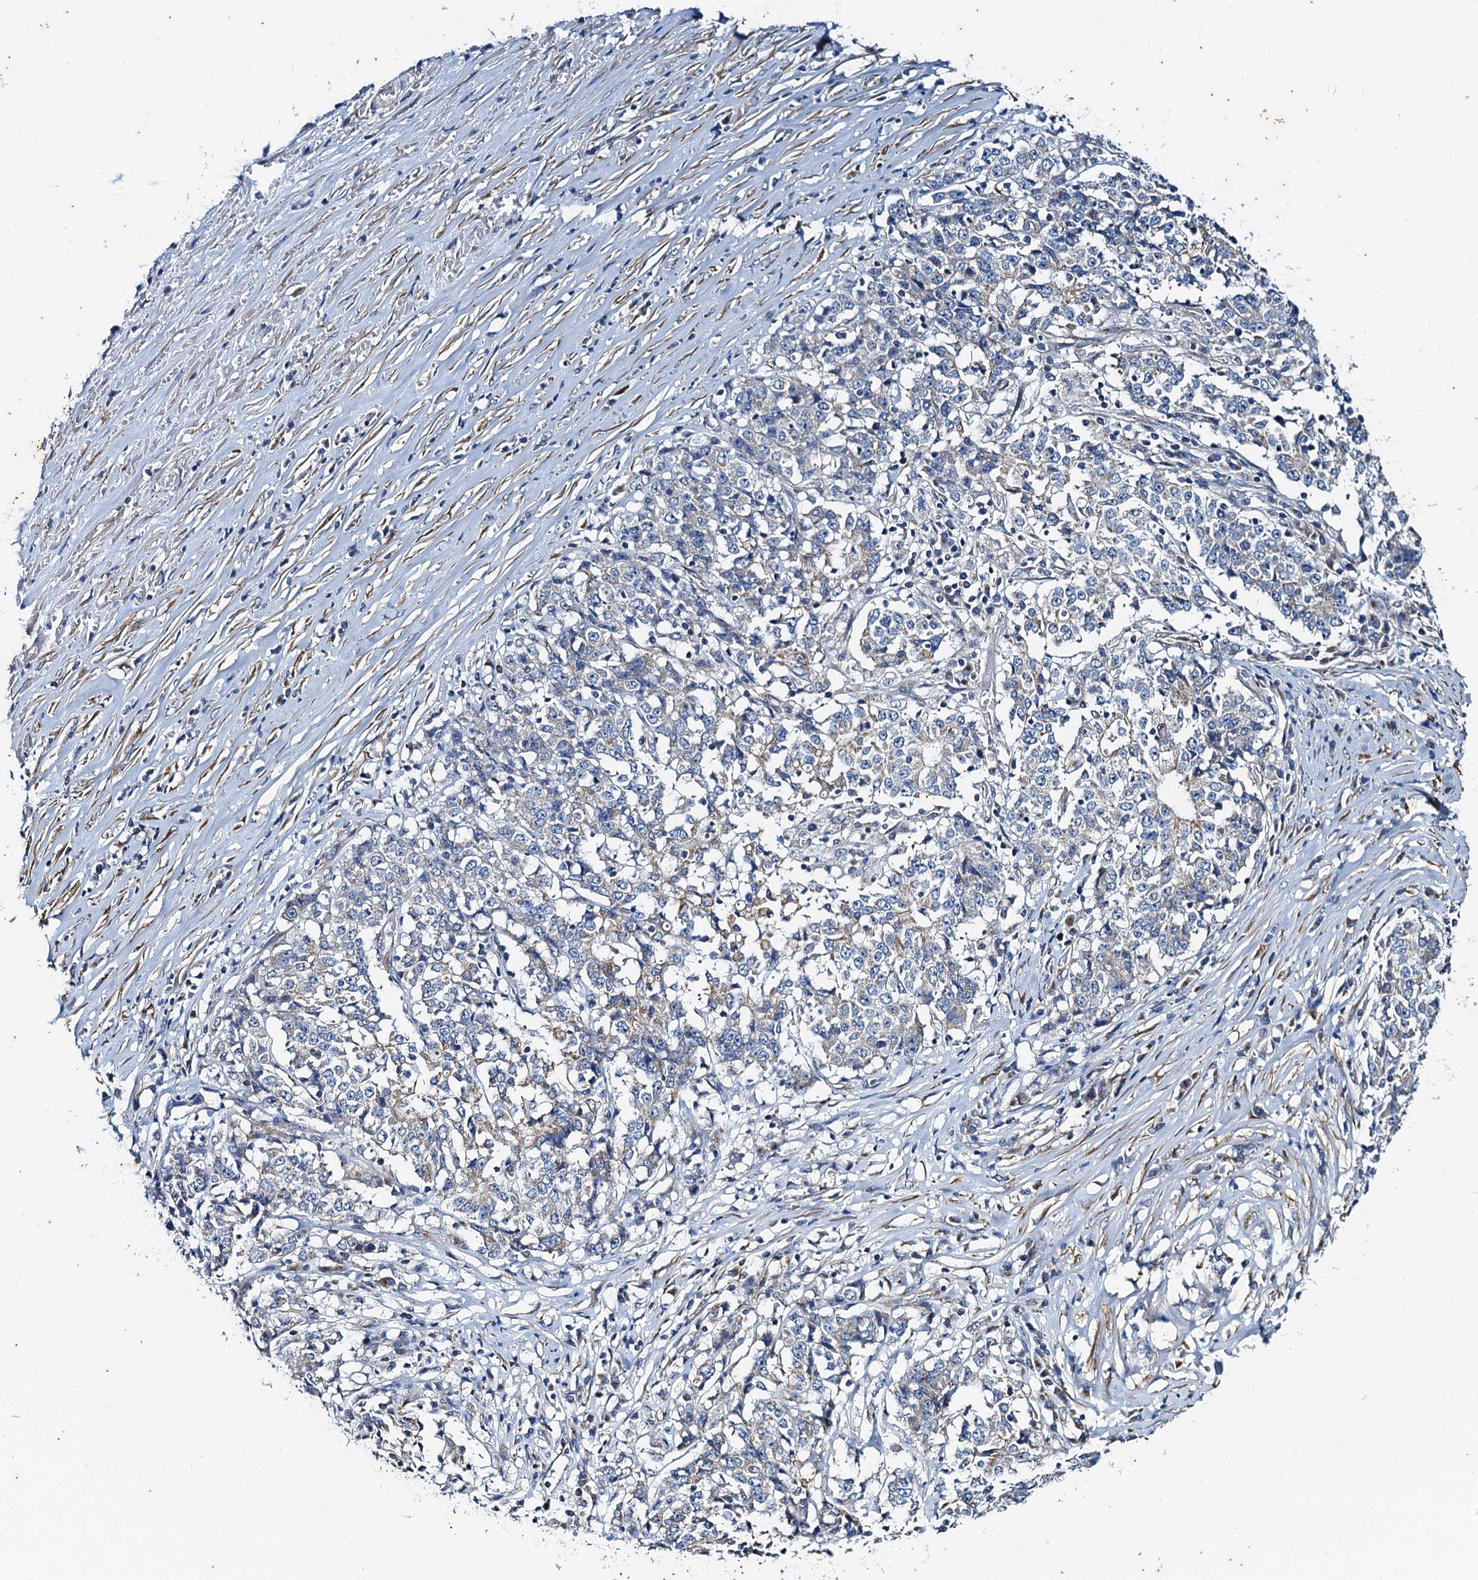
{"staining": {"intensity": "negative", "quantity": "none", "location": "none"}, "tissue": "stomach cancer", "cell_type": "Tumor cells", "image_type": "cancer", "snomed": [{"axis": "morphology", "description": "Adenocarcinoma, NOS"}, {"axis": "topography", "description": "Stomach"}], "caption": "Immunohistochemical staining of human stomach cancer (adenocarcinoma) shows no significant positivity in tumor cells. (Brightfield microscopy of DAB IHC at high magnification).", "gene": "NGRN", "patient": {"sex": "male", "age": 59}}